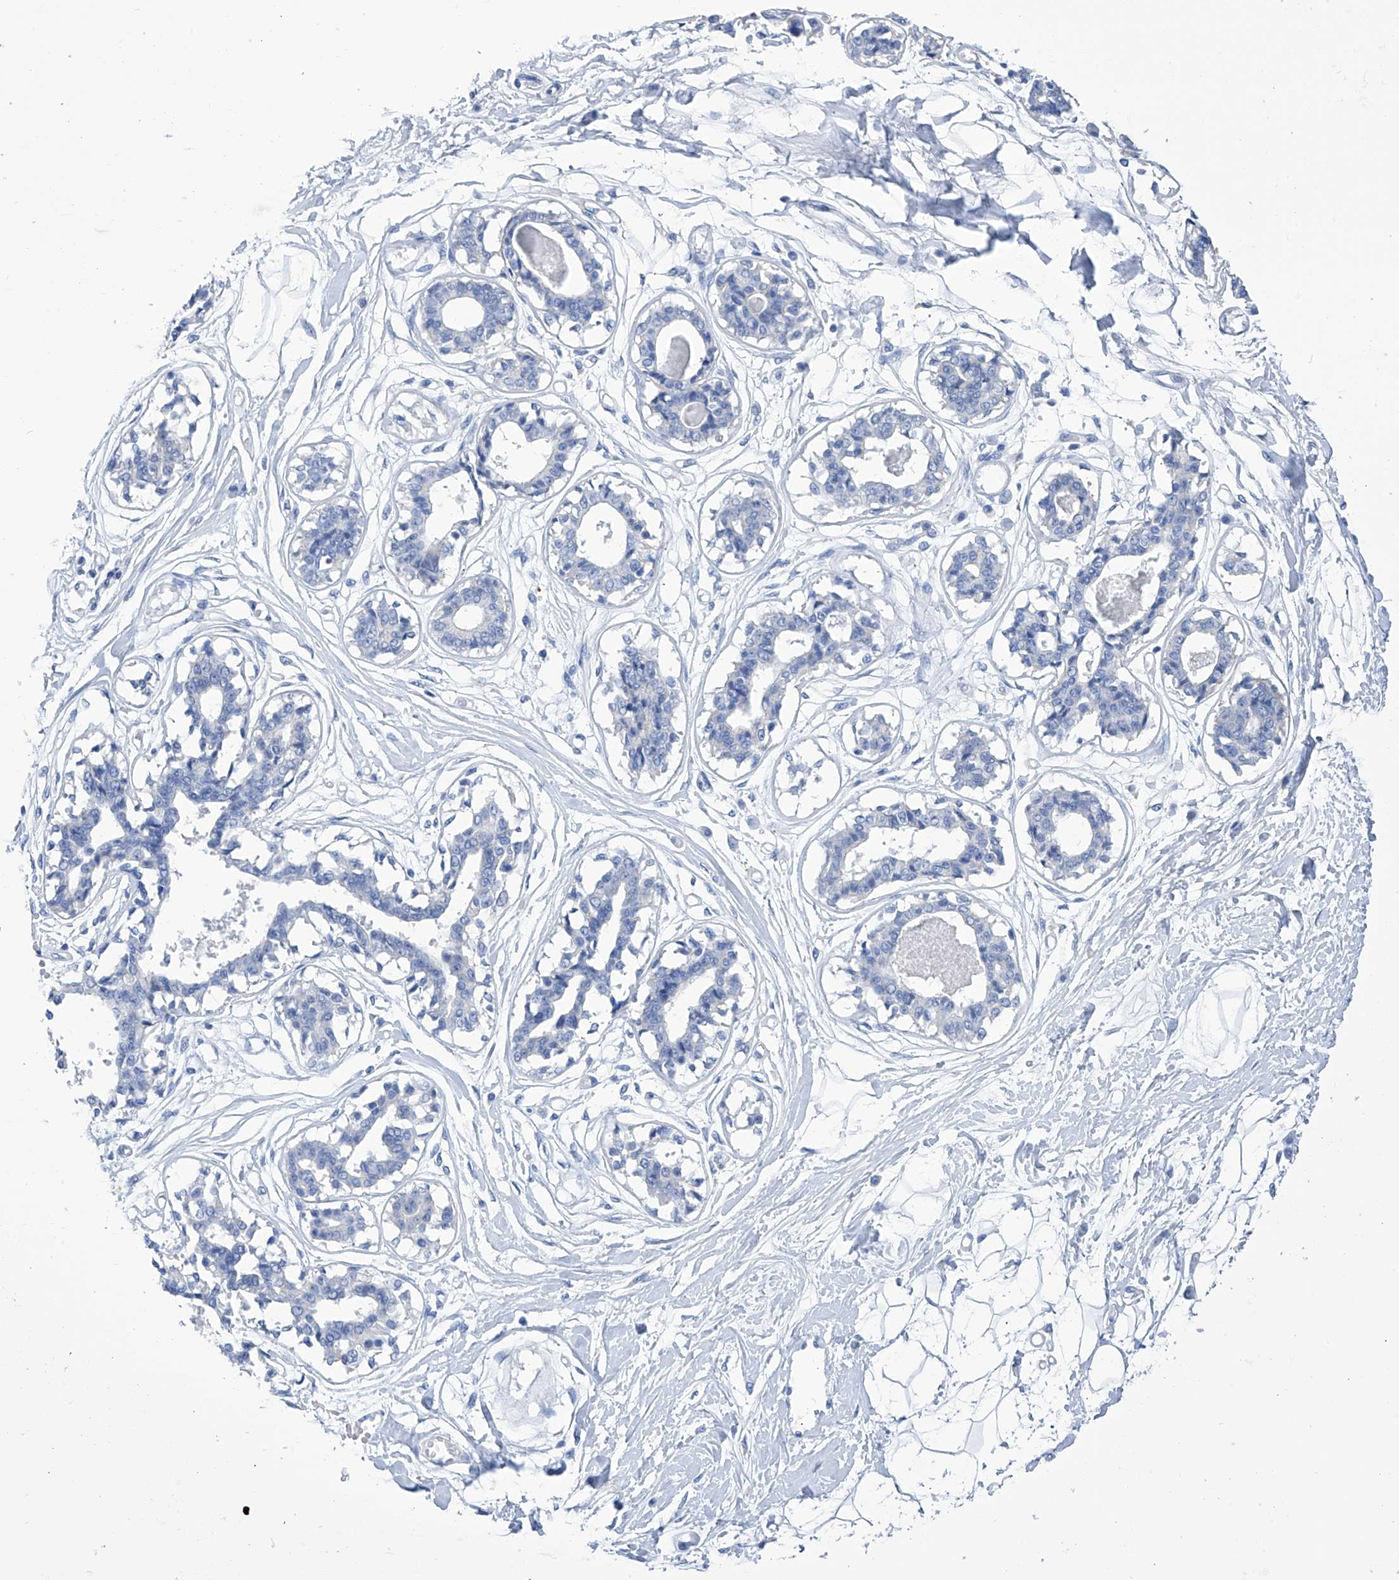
{"staining": {"intensity": "negative", "quantity": "none", "location": "none"}, "tissue": "breast", "cell_type": "Adipocytes", "image_type": "normal", "snomed": [{"axis": "morphology", "description": "Normal tissue, NOS"}, {"axis": "topography", "description": "Breast"}], "caption": "Immunohistochemical staining of unremarkable human breast exhibits no significant staining in adipocytes.", "gene": "IMPA2", "patient": {"sex": "female", "age": 45}}